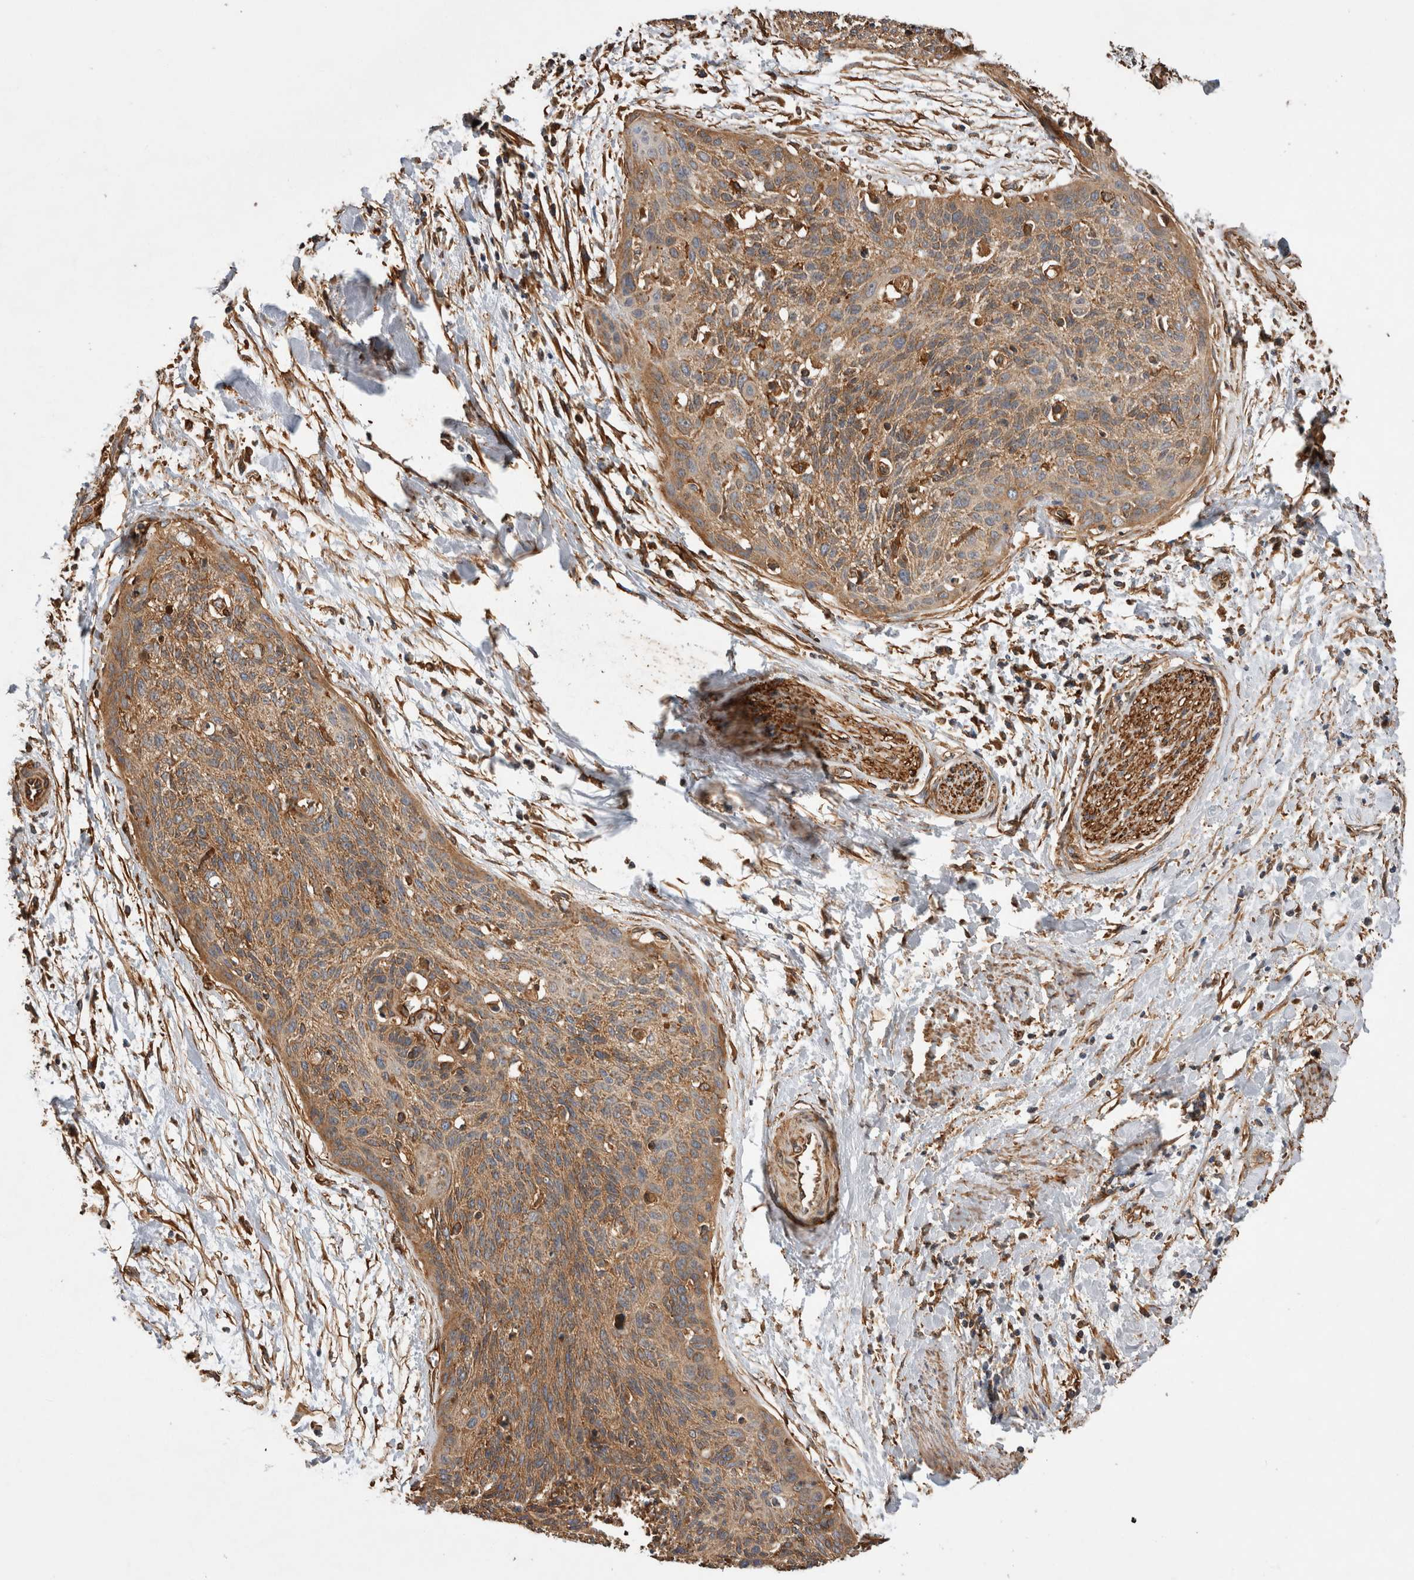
{"staining": {"intensity": "moderate", "quantity": ">75%", "location": "cytoplasmic/membranous"}, "tissue": "cervical cancer", "cell_type": "Tumor cells", "image_type": "cancer", "snomed": [{"axis": "morphology", "description": "Squamous cell carcinoma, NOS"}, {"axis": "topography", "description": "Cervix"}], "caption": "Cervical cancer (squamous cell carcinoma) stained for a protein (brown) reveals moderate cytoplasmic/membranous positive expression in approximately >75% of tumor cells.", "gene": "ZNF397", "patient": {"sex": "female", "age": 55}}